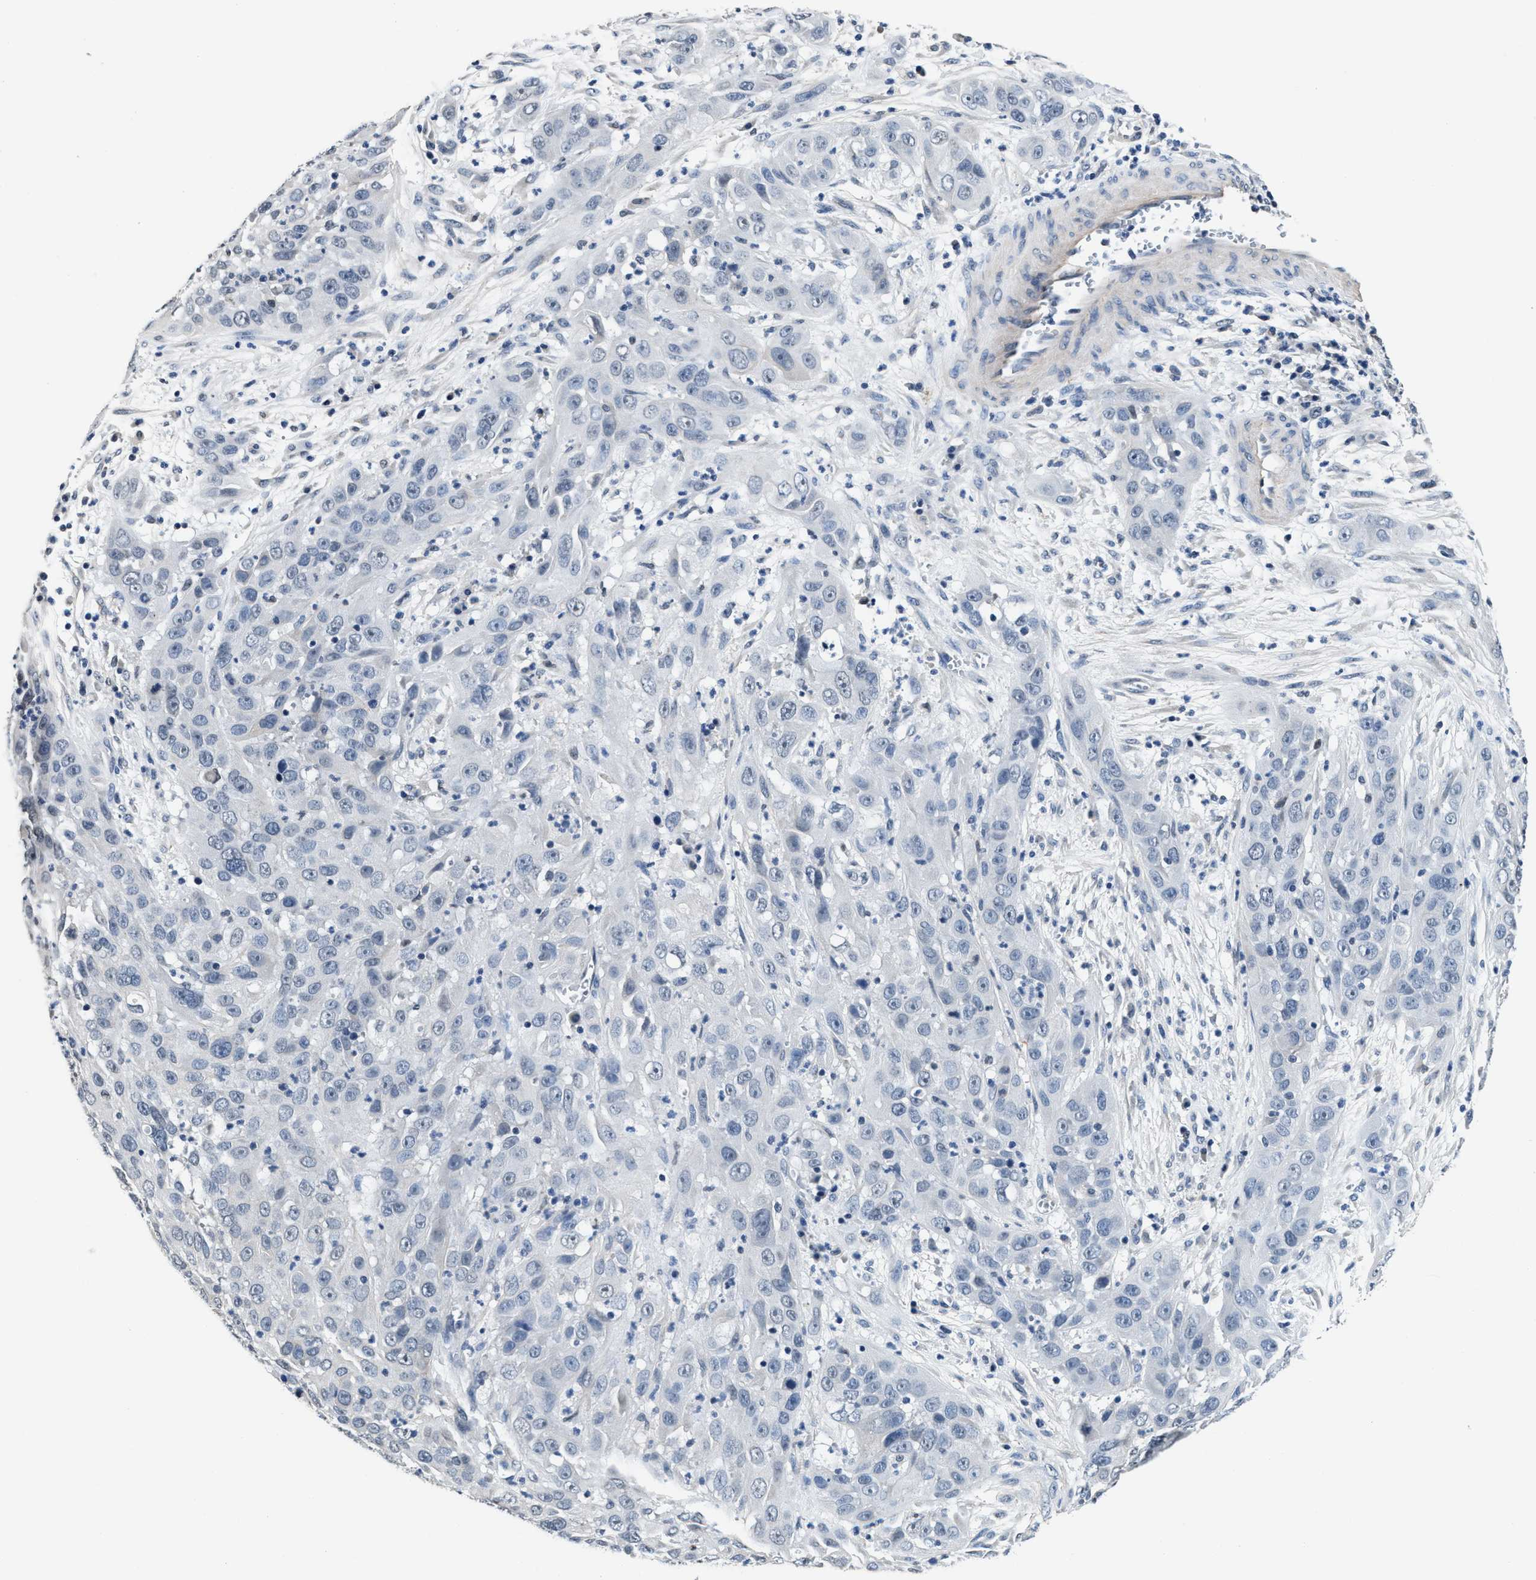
{"staining": {"intensity": "negative", "quantity": "none", "location": "none"}, "tissue": "cervical cancer", "cell_type": "Tumor cells", "image_type": "cancer", "snomed": [{"axis": "morphology", "description": "Squamous cell carcinoma, NOS"}, {"axis": "topography", "description": "Cervix"}], "caption": "Photomicrograph shows no protein expression in tumor cells of cervical cancer tissue.", "gene": "MYH3", "patient": {"sex": "female", "age": 32}}